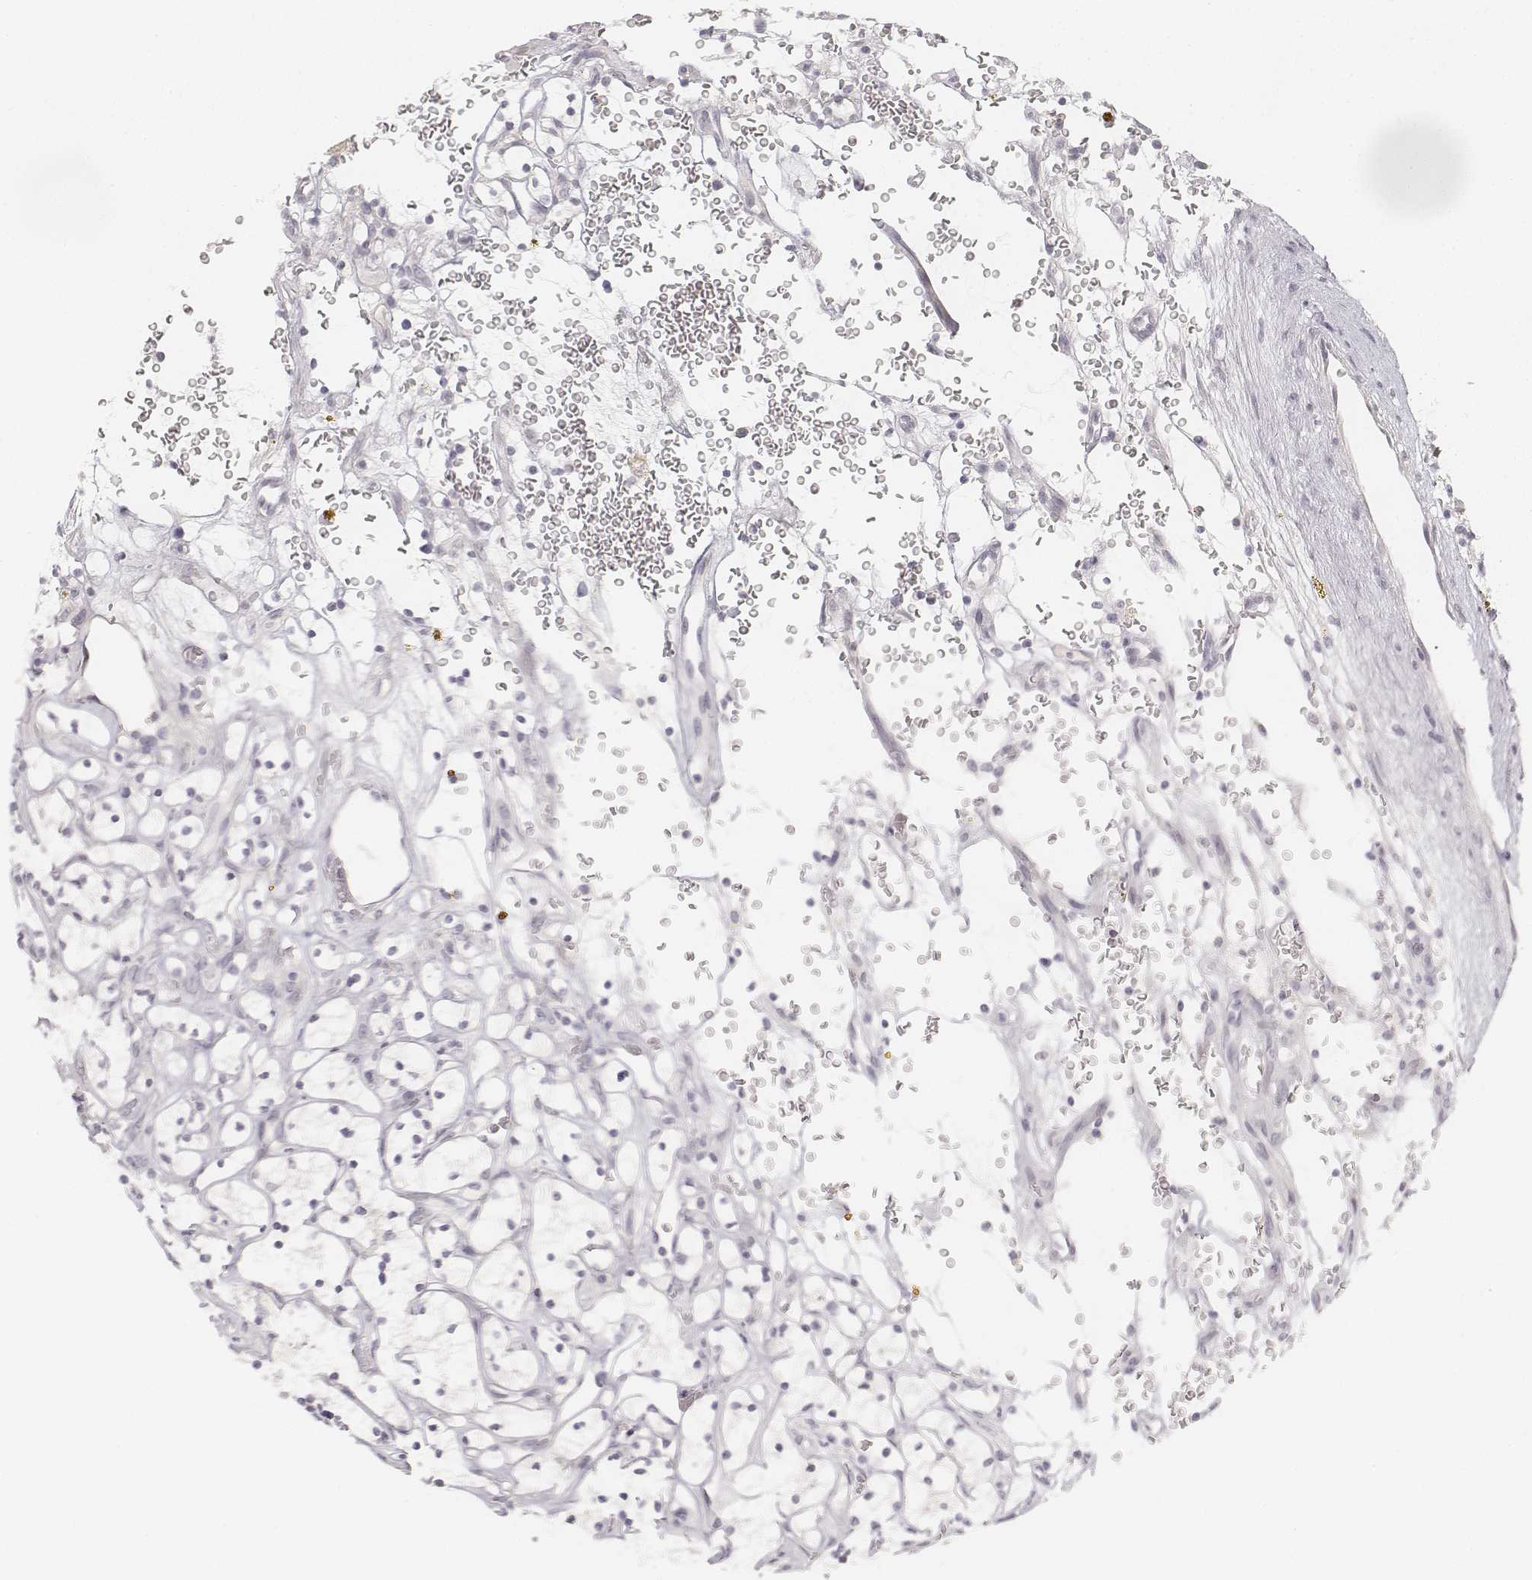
{"staining": {"intensity": "negative", "quantity": "none", "location": "none"}, "tissue": "renal cancer", "cell_type": "Tumor cells", "image_type": "cancer", "snomed": [{"axis": "morphology", "description": "Adenocarcinoma, NOS"}, {"axis": "topography", "description": "Kidney"}], "caption": "Adenocarcinoma (renal) was stained to show a protein in brown. There is no significant staining in tumor cells.", "gene": "DSG4", "patient": {"sex": "female", "age": 64}}